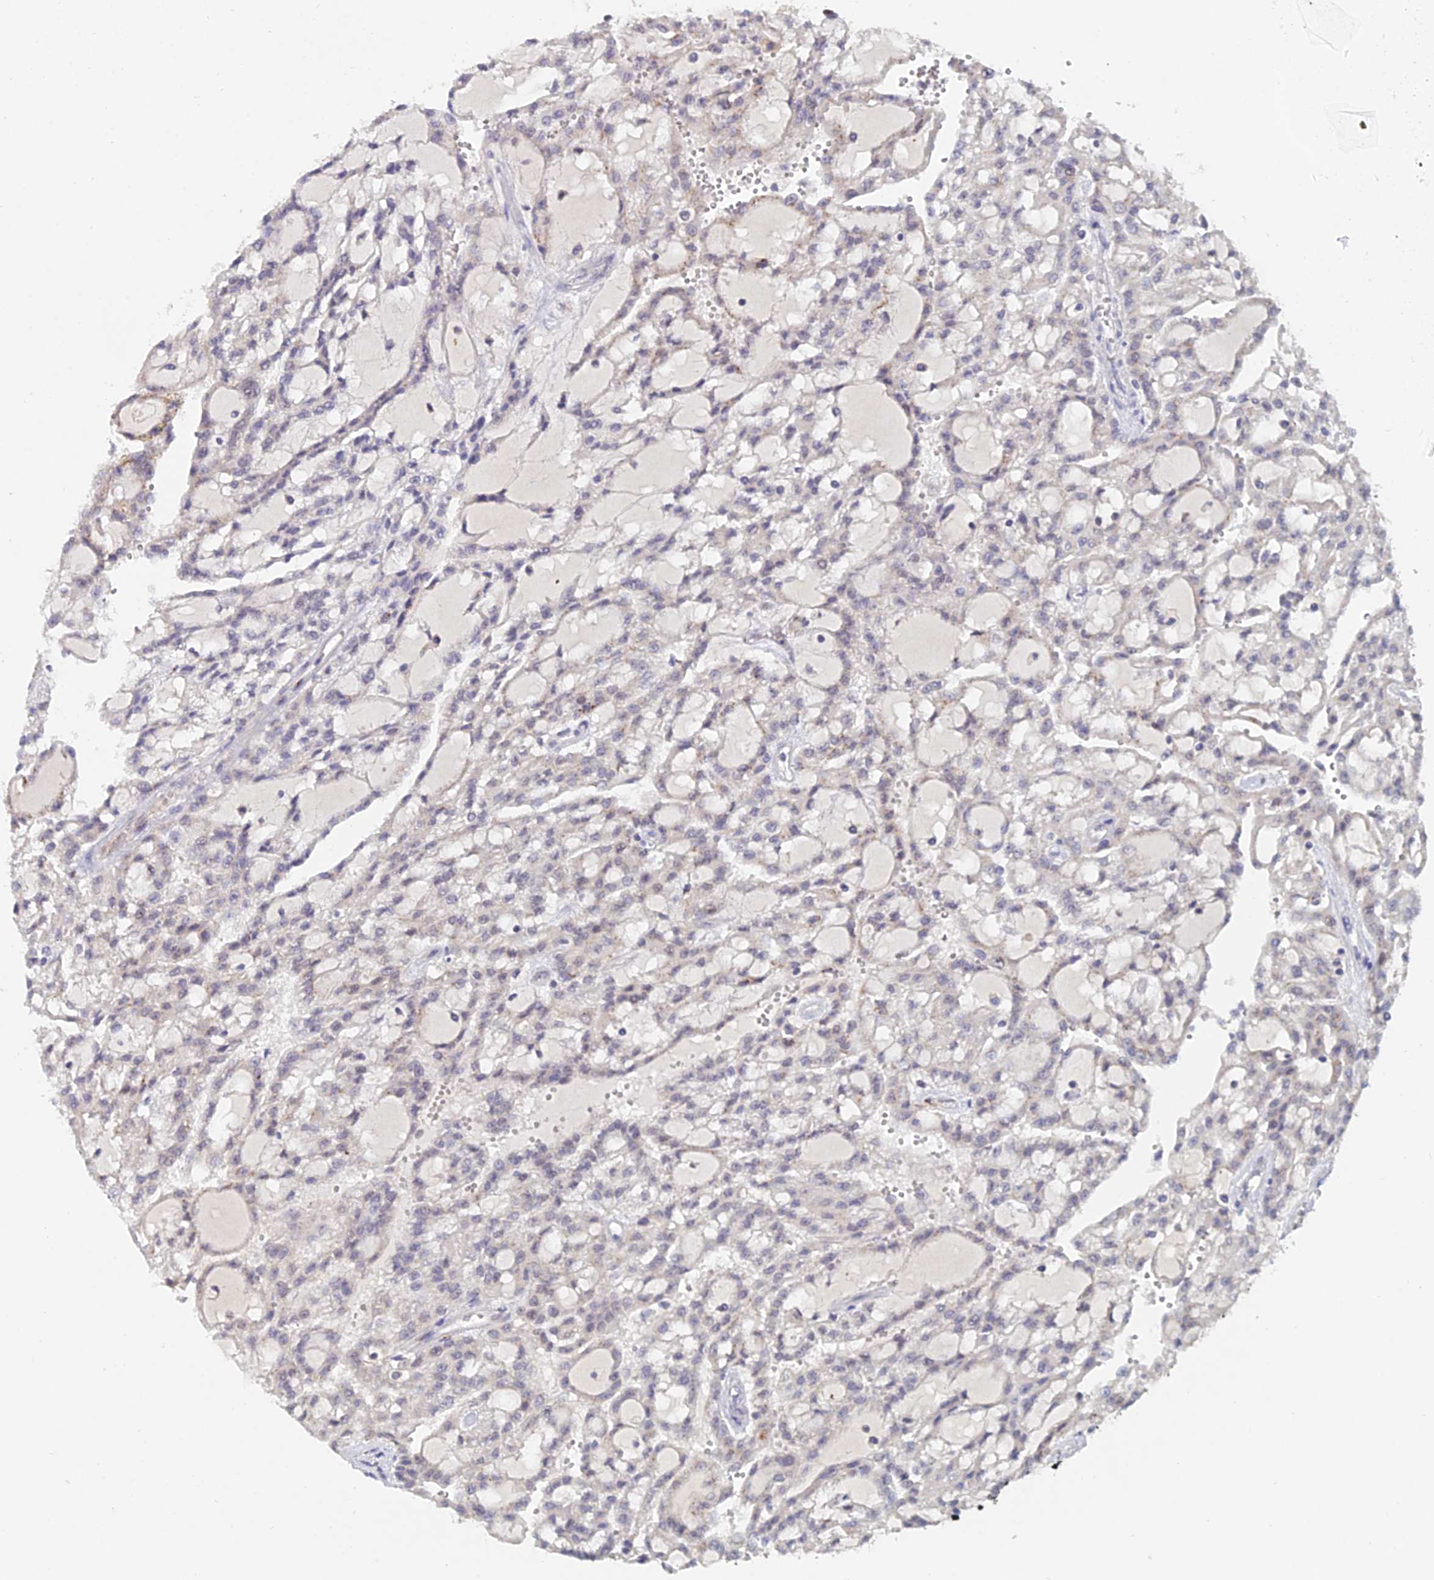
{"staining": {"intensity": "weak", "quantity": "<25%", "location": "cytoplasmic/membranous"}, "tissue": "renal cancer", "cell_type": "Tumor cells", "image_type": "cancer", "snomed": [{"axis": "morphology", "description": "Adenocarcinoma, NOS"}, {"axis": "topography", "description": "Kidney"}], "caption": "Protein analysis of renal cancer (adenocarcinoma) displays no significant staining in tumor cells.", "gene": "THOC3", "patient": {"sex": "male", "age": 63}}